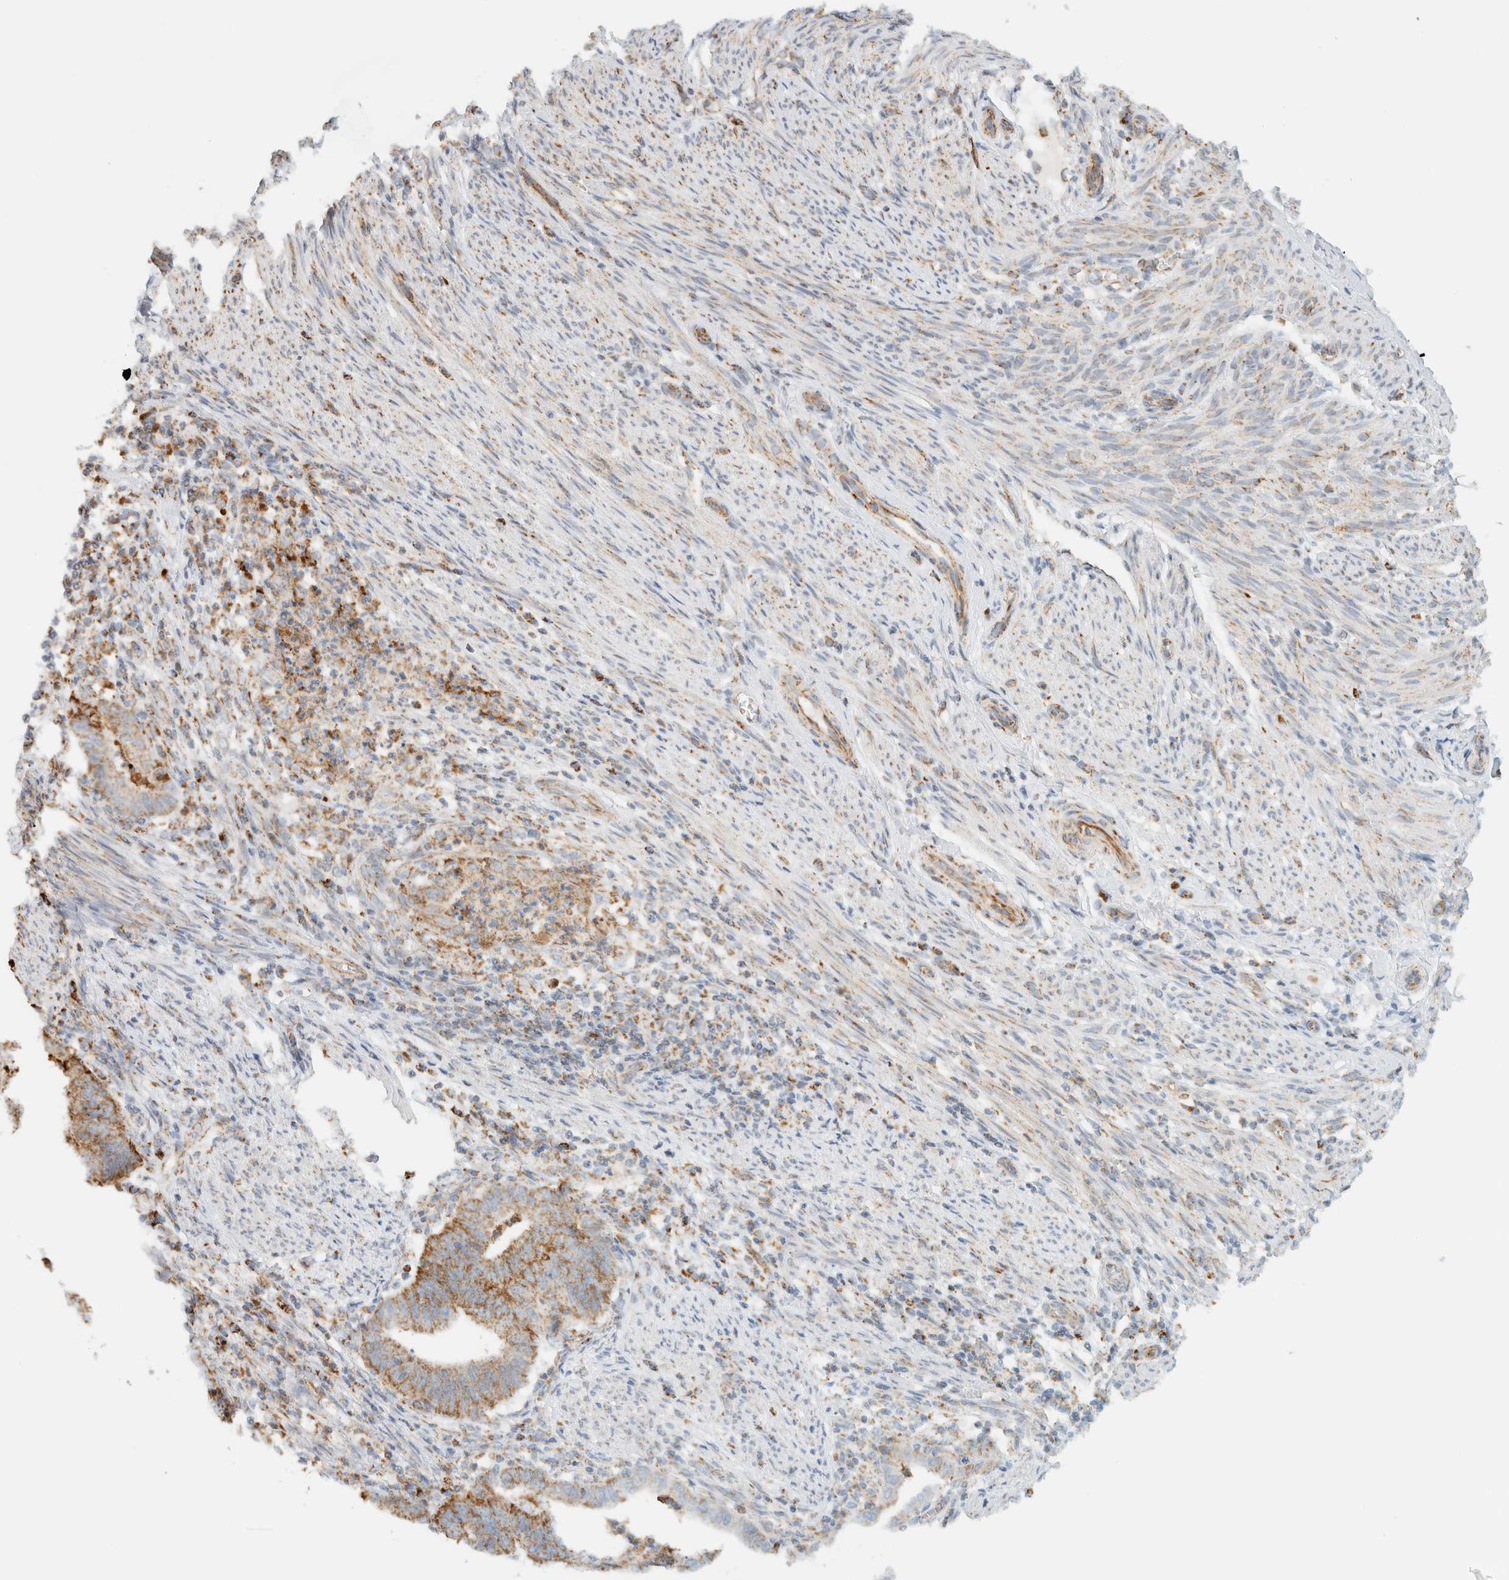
{"staining": {"intensity": "moderate", "quantity": ">75%", "location": "cytoplasmic/membranous"}, "tissue": "endometrial cancer", "cell_type": "Tumor cells", "image_type": "cancer", "snomed": [{"axis": "morphology", "description": "Polyp, NOS"}, {"axis": "morphology", "description": "Adenocarcinoma, NOS"}, {"axis": "morphology", "description": "Adenoma, NOS"}, {"axis": "topography", "description": "Endometrium"}], "caption": "The image reveals a brown stain indicating the presence of a protein in the cytoplasmic/membranous of tumor cells in endometrial polyp.", "gene": "KIFAP3", "patient": {"sex": "female", "age": 79}}